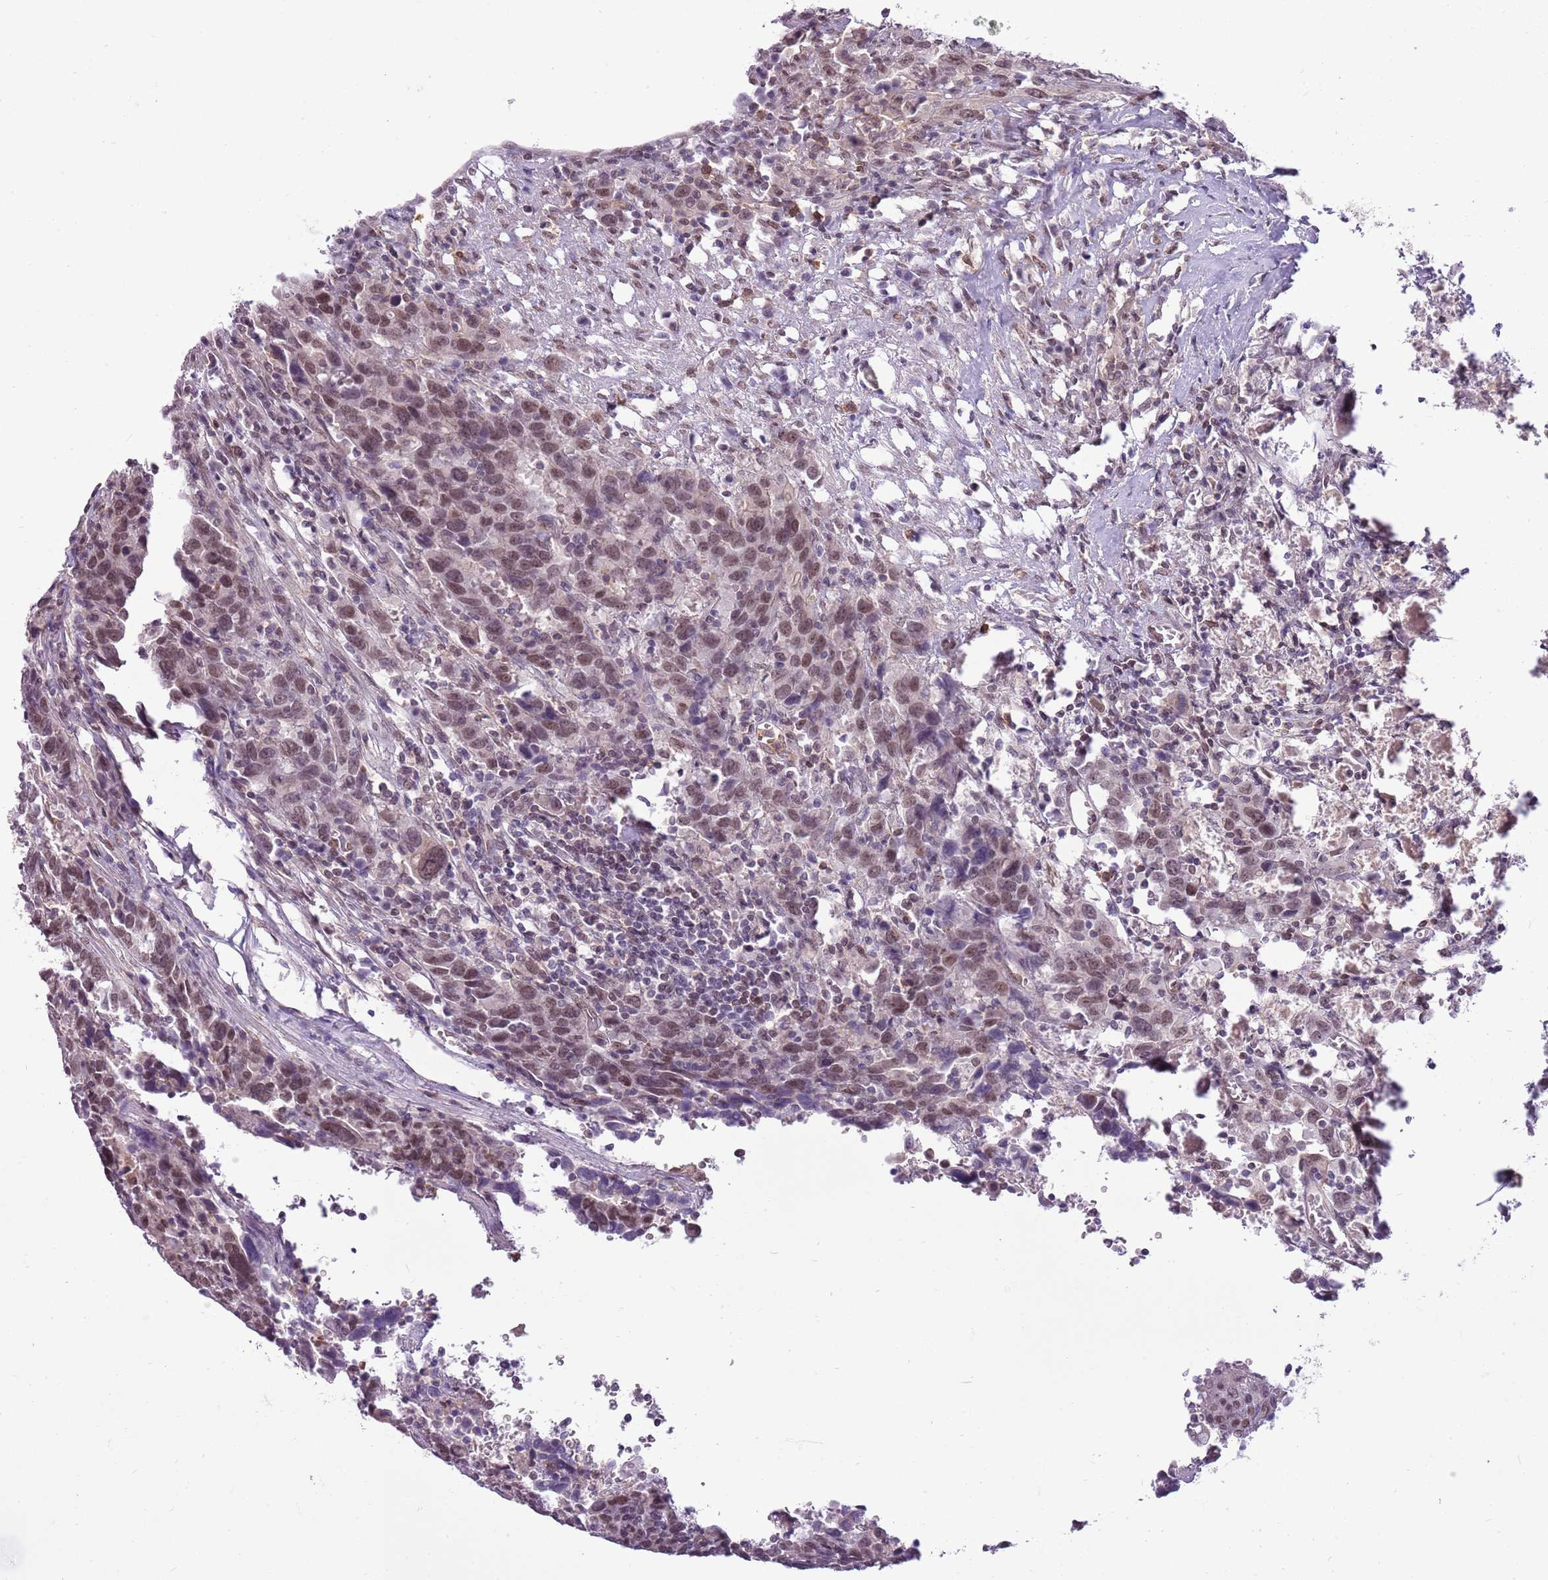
{"staining": {"intensity": "moderate", "quantity": ">75%", "location": "nuclear"}, "tissue": "urothelial cancer", "cell_type": "Tumor cells", "image_type": "cancer", "snomed": [{"axis": "morphology", "description": "Urothelial carcinoma, High grade"}, {"axis": "topography", "description": "Urinary bladder"}], "caption": "Human high-grade urothelial carcinoma stained with a brown dye demonstrates moderate nuclear positive positivity in approximately >75% of tumor cells.", "gene": "DHX32", "patient": {"sex": "male", "age": 61}}